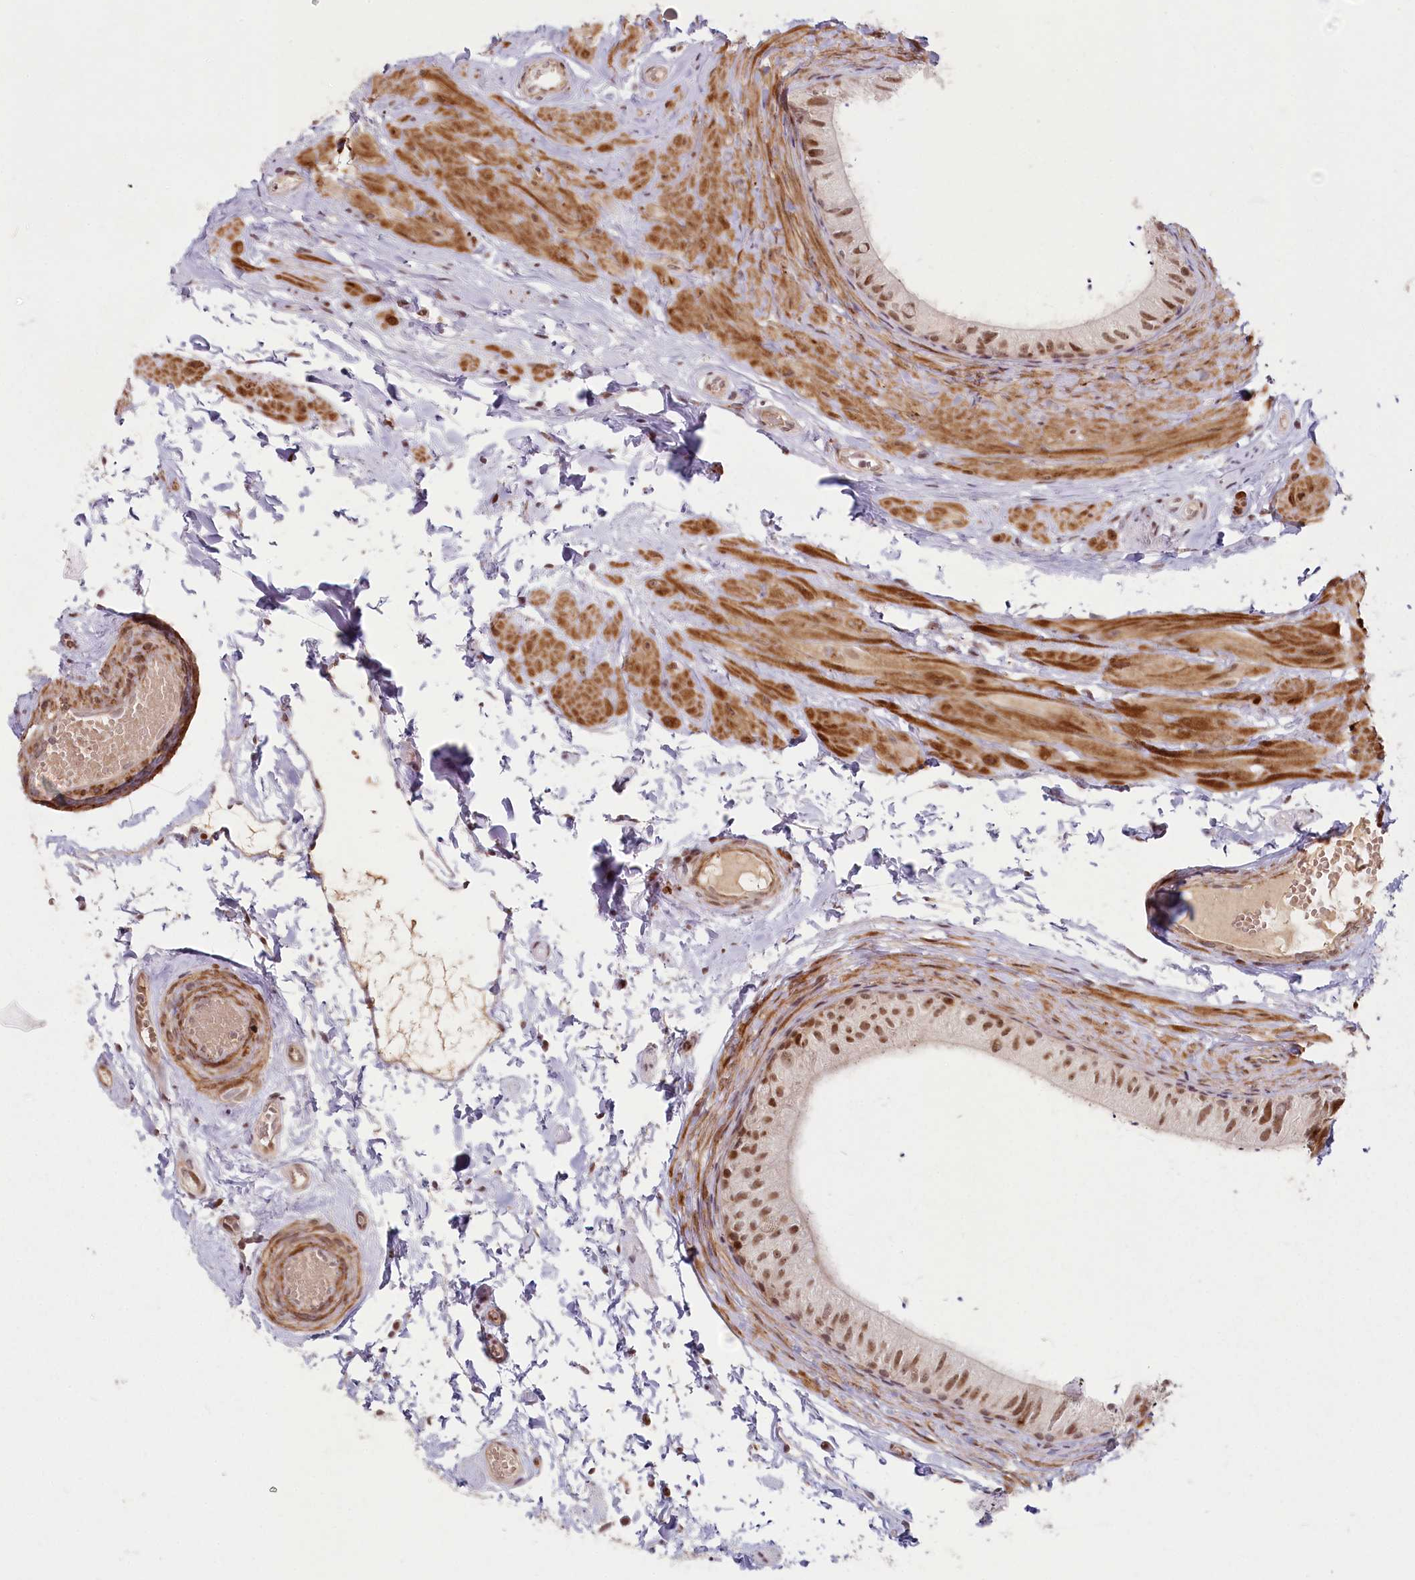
{"staining": {"intensity": "moderate", "quantity": ">75%", "location": "nuclear"}, "tissue": "epididymis", "cell_type": "Glandular cells", "image_type": "normal", "snomed": [{"axis": "morphology", "description": "Normal tissue, NOS"}, {"axis": "topography", "description": "Epididymis"}], "caption": "Immunohistochemical staining of unremarkable epididymis displays >75% levels of moderate nuclear protein staining in approximately >75% of glandular cells.", "gene": "FAM204A", "patient": {"sex": "male", "age": 50}}